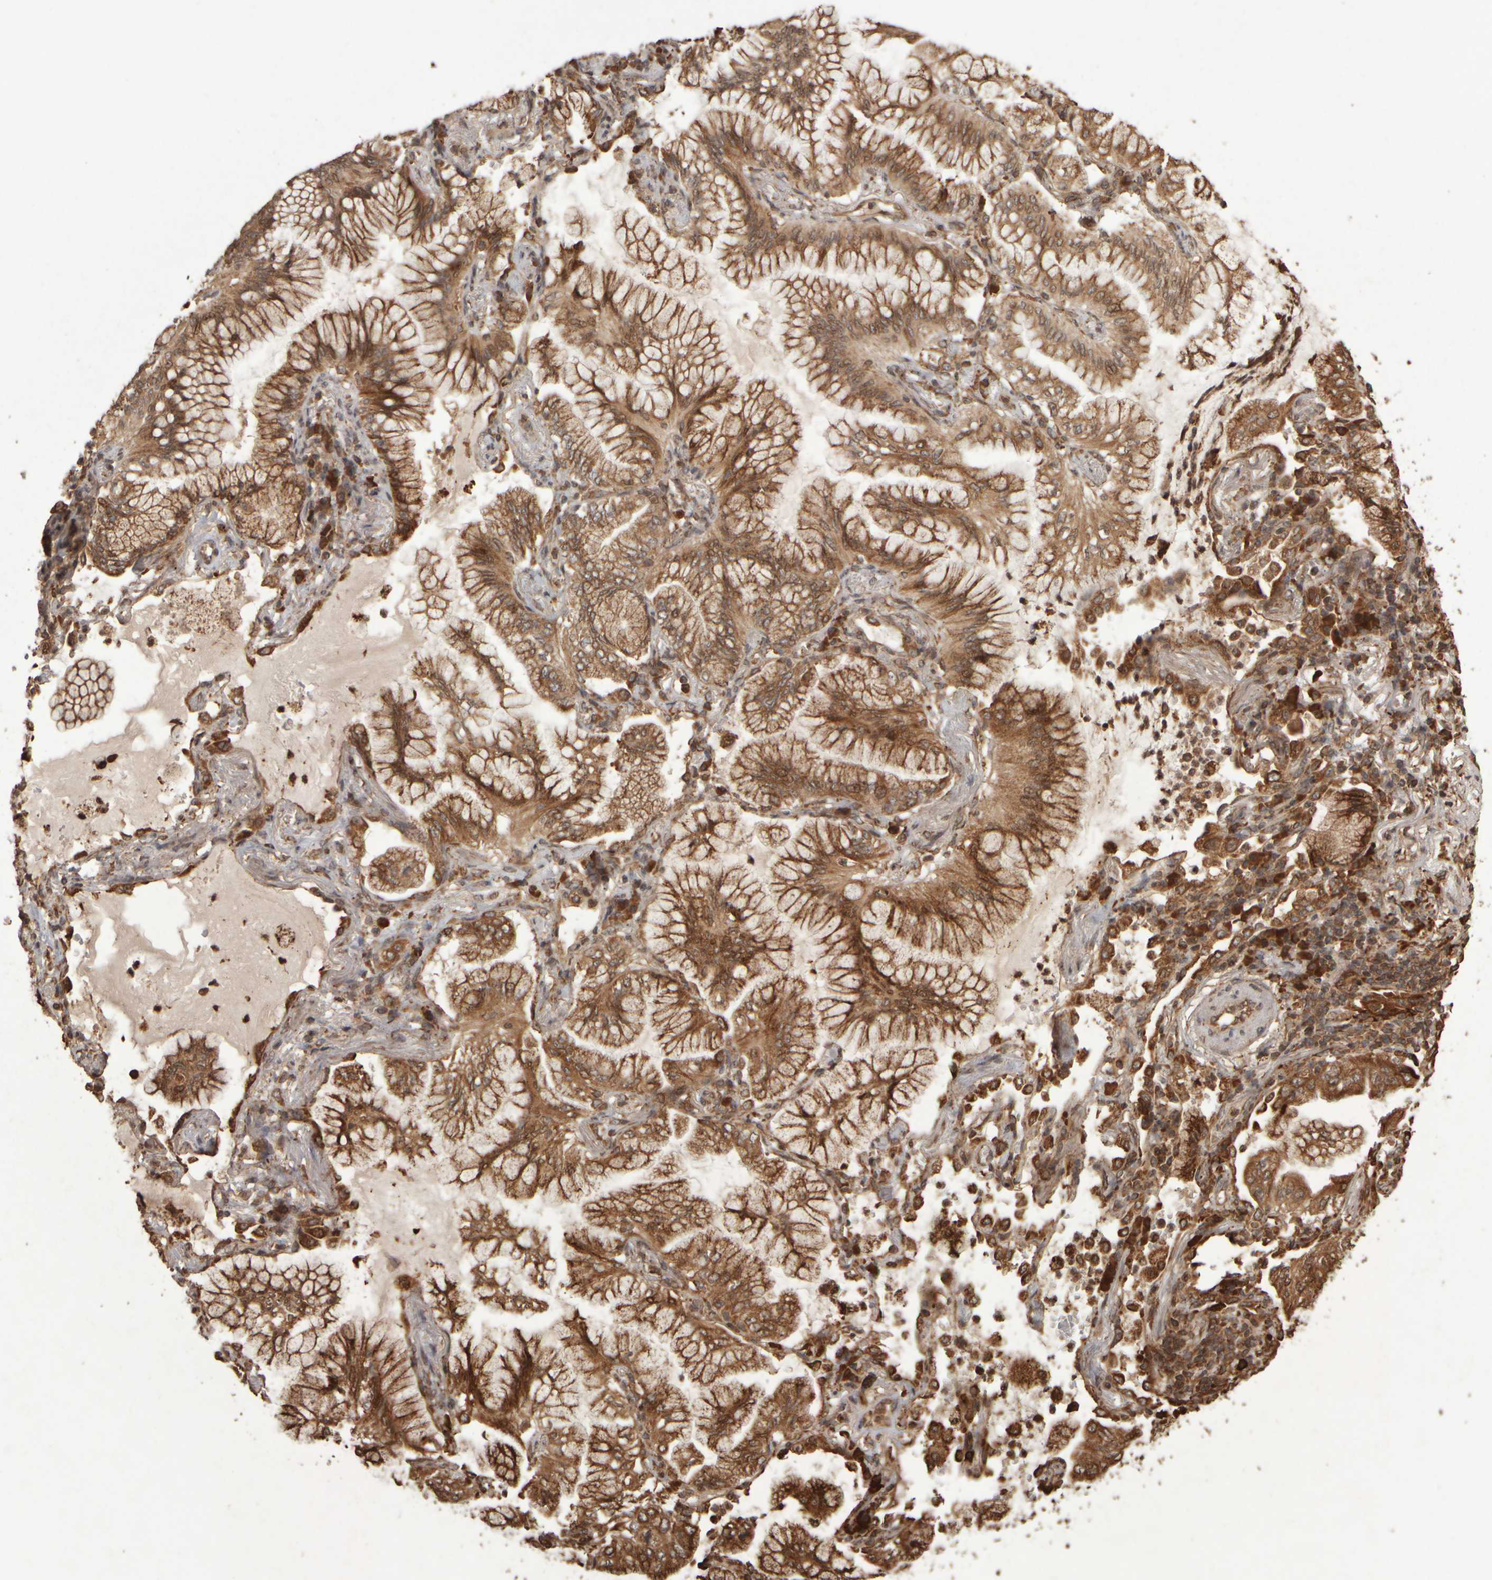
{"staining": {"intensity": "moderate", "quantity": ">75%", "location": "cytoplasmic/membranous"}, "tissue": "lung cancer", "cell_type": "Tumor cells", "image_type": "cancer", "snomed": [{"axis": "morphology", "description": "Adenocarcinoma, NOS"}, {"axis": "topography", "description": "Lung"}], "caption": "Moderate cytoplasmic/membranous protein staining is appreciated in approximately >75% of tumor cells in lung cancer (adenocarcinoma). The staining was performed using DAB, with brown indicating positive protein expression. Nuclei are stained blue with hematoxylin.", "gene": "AGBL3", "patient": {"sex": "female", "age": 70}}